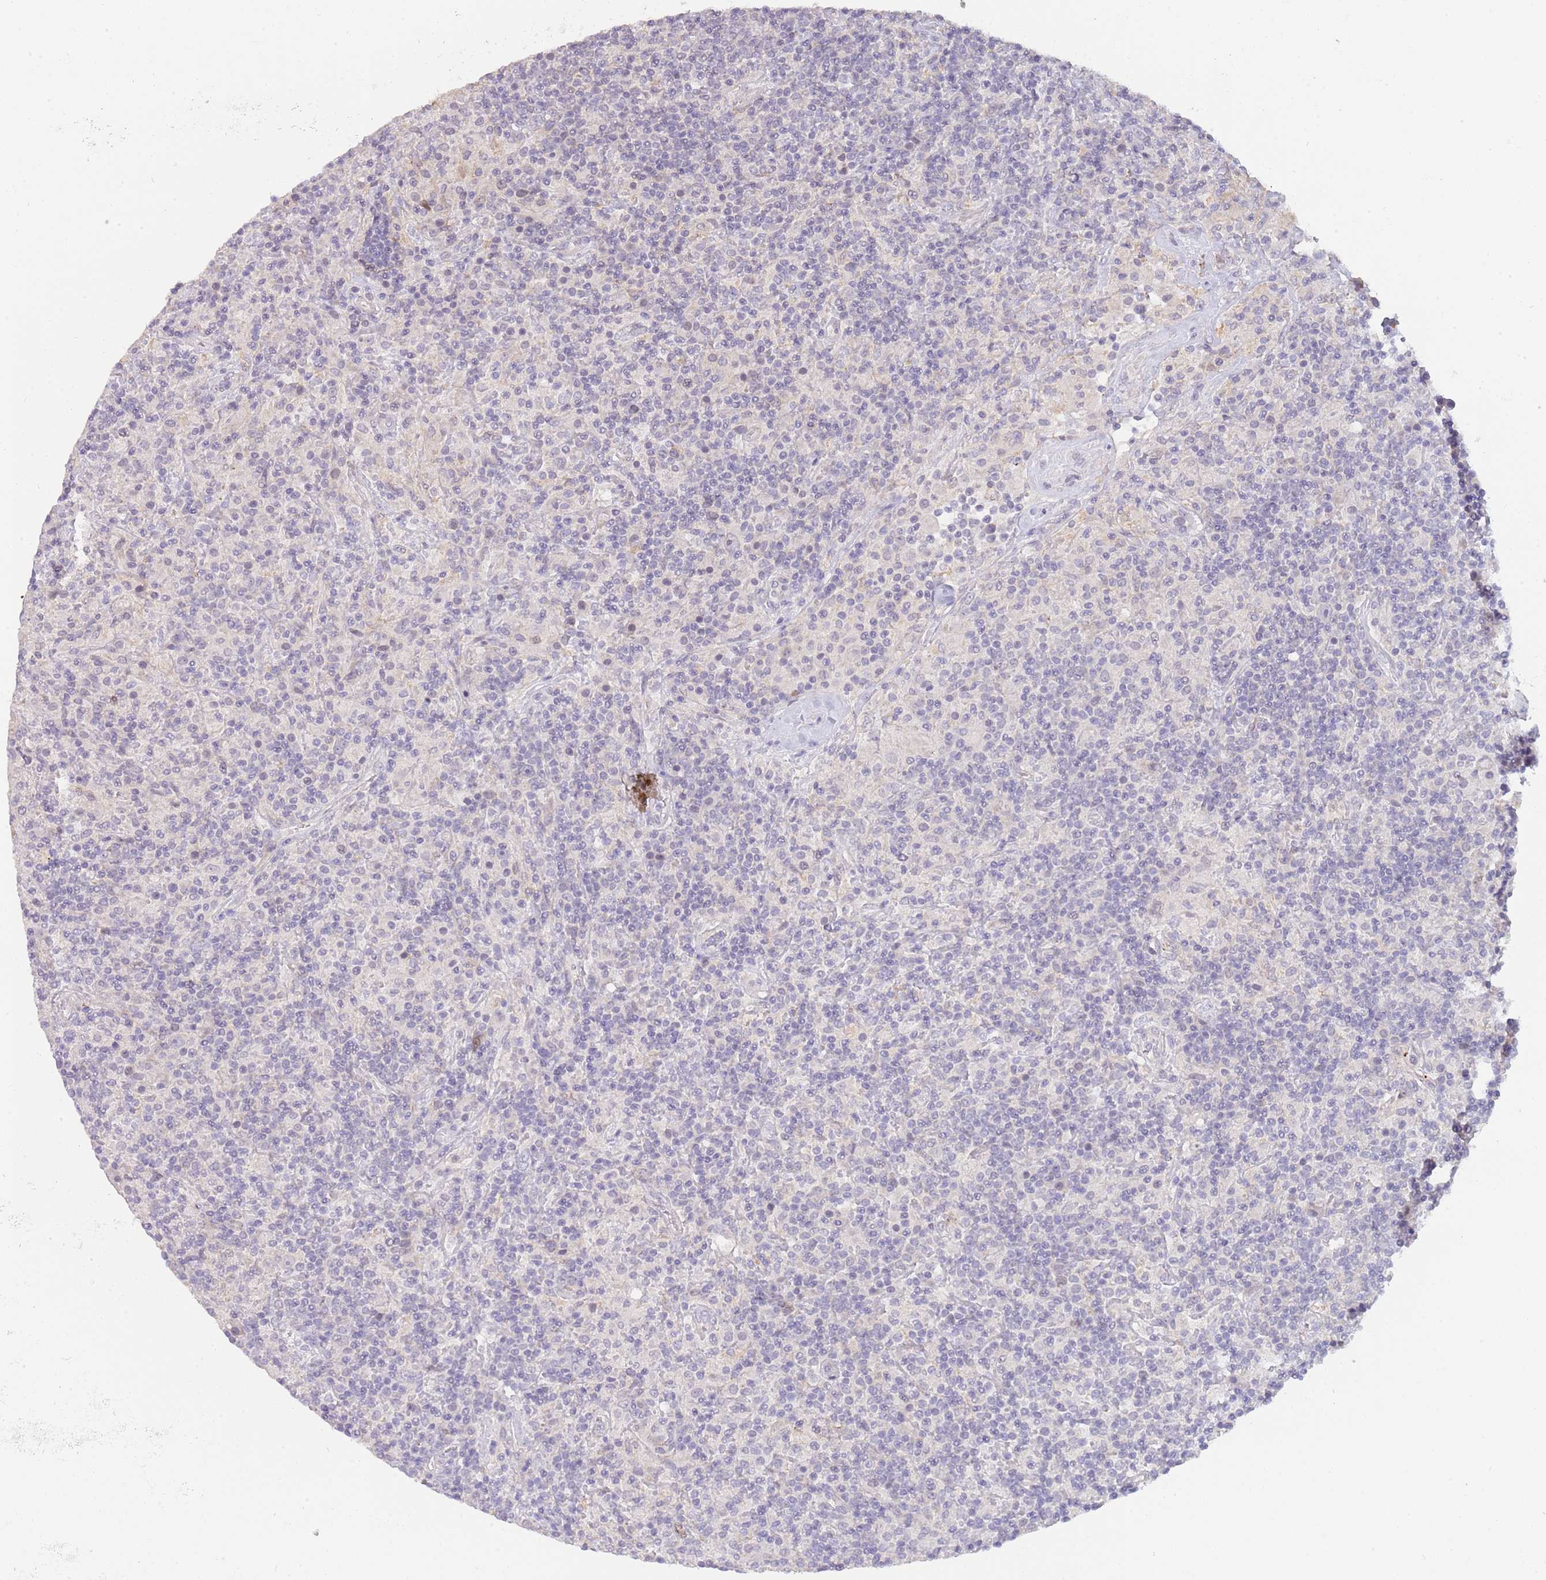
{"staining": {"intensity": "negative", "quantity": "none", "location": "none"}, "tissue": "lymphoma", "cell_type": "Tumor cells", "image_type": "cancer", "snomed": [{"axis": "morphology", "description": "Hodgkin's disease, NOS"}, {"axis": "topography", "description": "Lymph node"}], "caption": "Micrograph shows no significant protein positivity in tumor cells of lymphoma.", "gene": "PIMREG", "patient": {"sex": "male", "age": 70}}